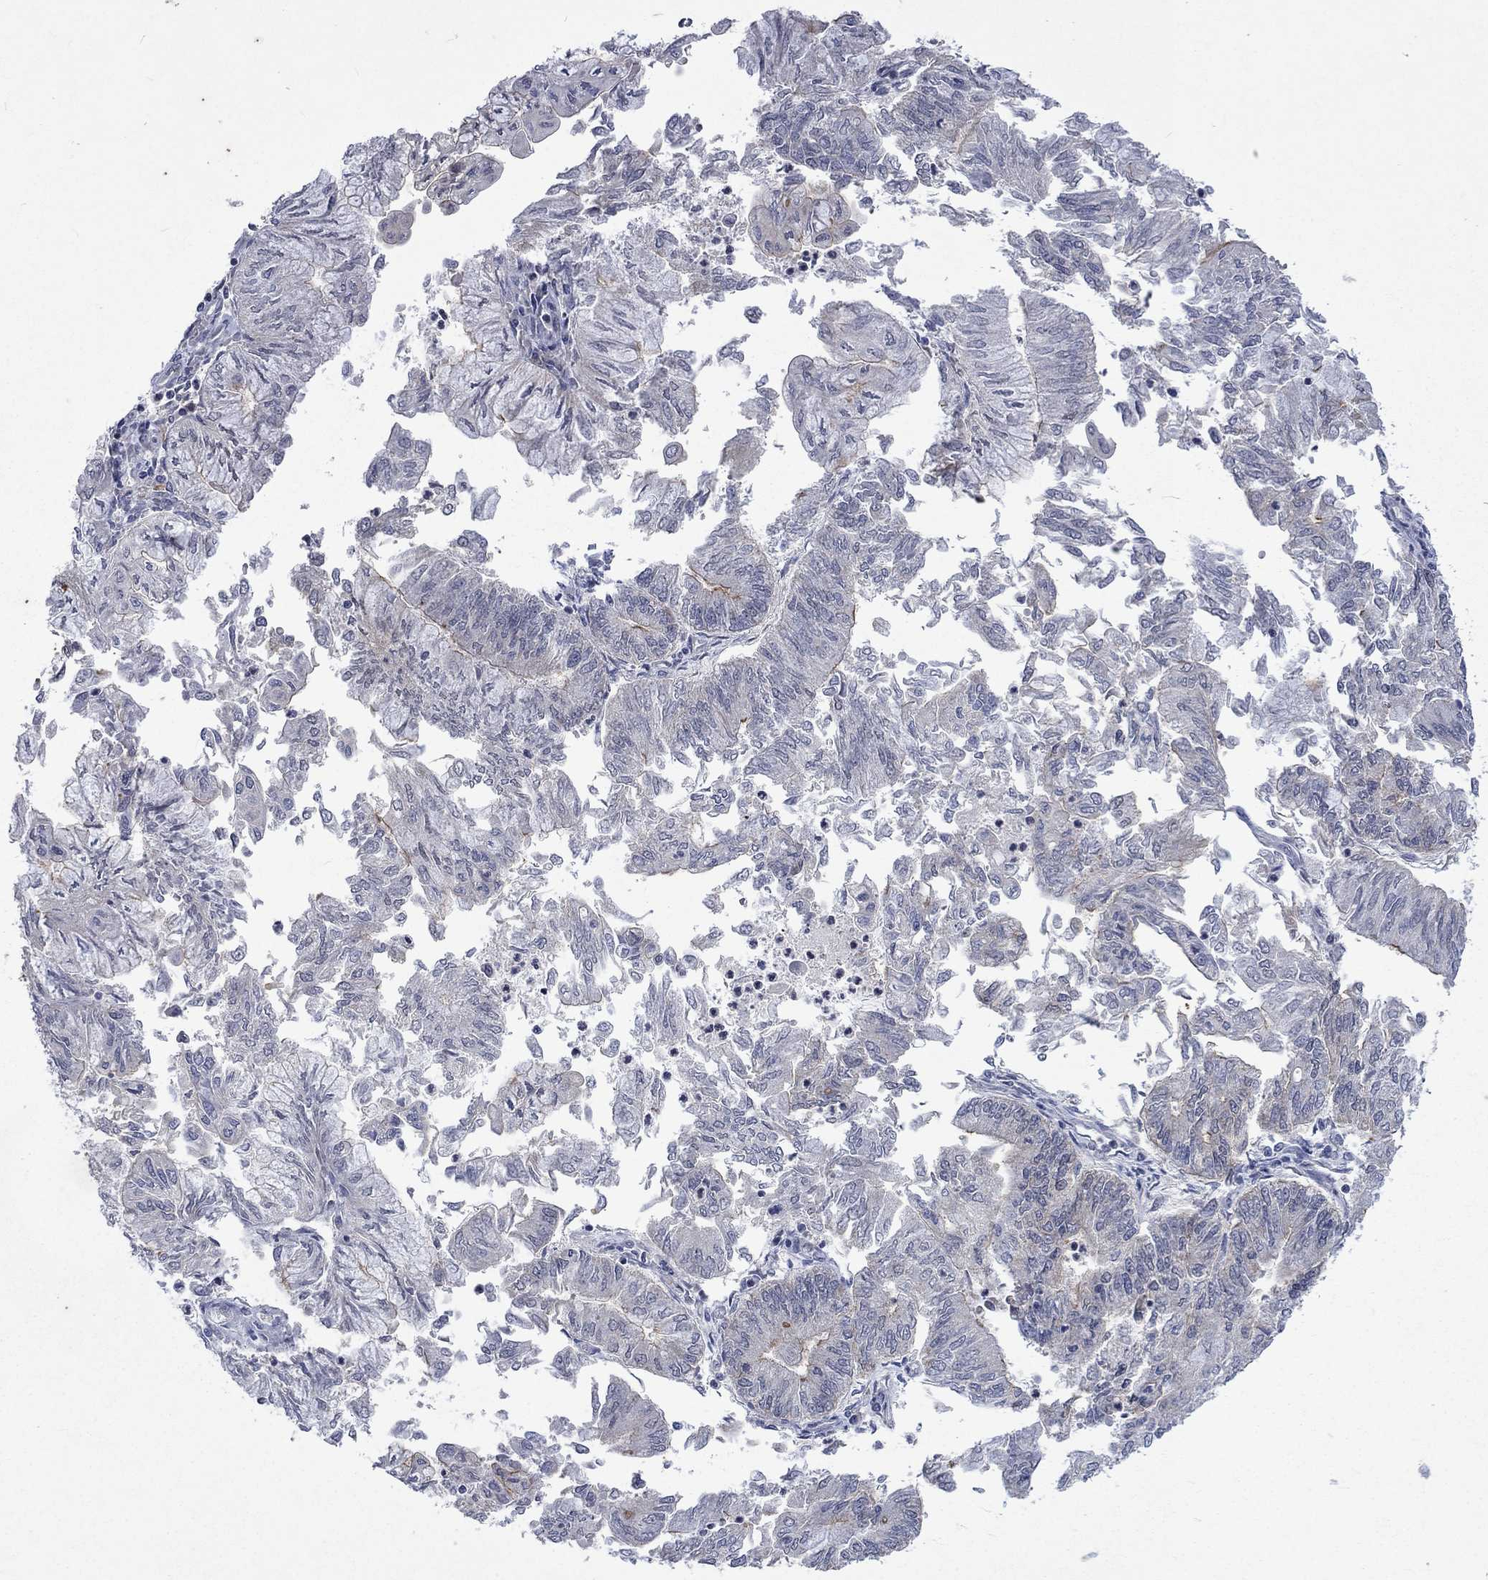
{"staining": {"intensity": "strong", "quantity": "<25%", "location": "cytoplasmic/membranous"}, "tissue": "endometrial cancer", "cell_type": "Tumor cells", "image_type": "cancer", "snomed": [{"axis": "morphology", "description": "Adenocarcinoma, NOS"}, {"axis": "topography", "description": "Endometrium"}], "caption": "Protein analysis of endometrial cancer tissue demonstrates strong cytoplasmic/membranous positivity in approximately <25% of tumor cells.", "gene": "PPP1R9A", "patient": {"sex": "female", "age": 59}}